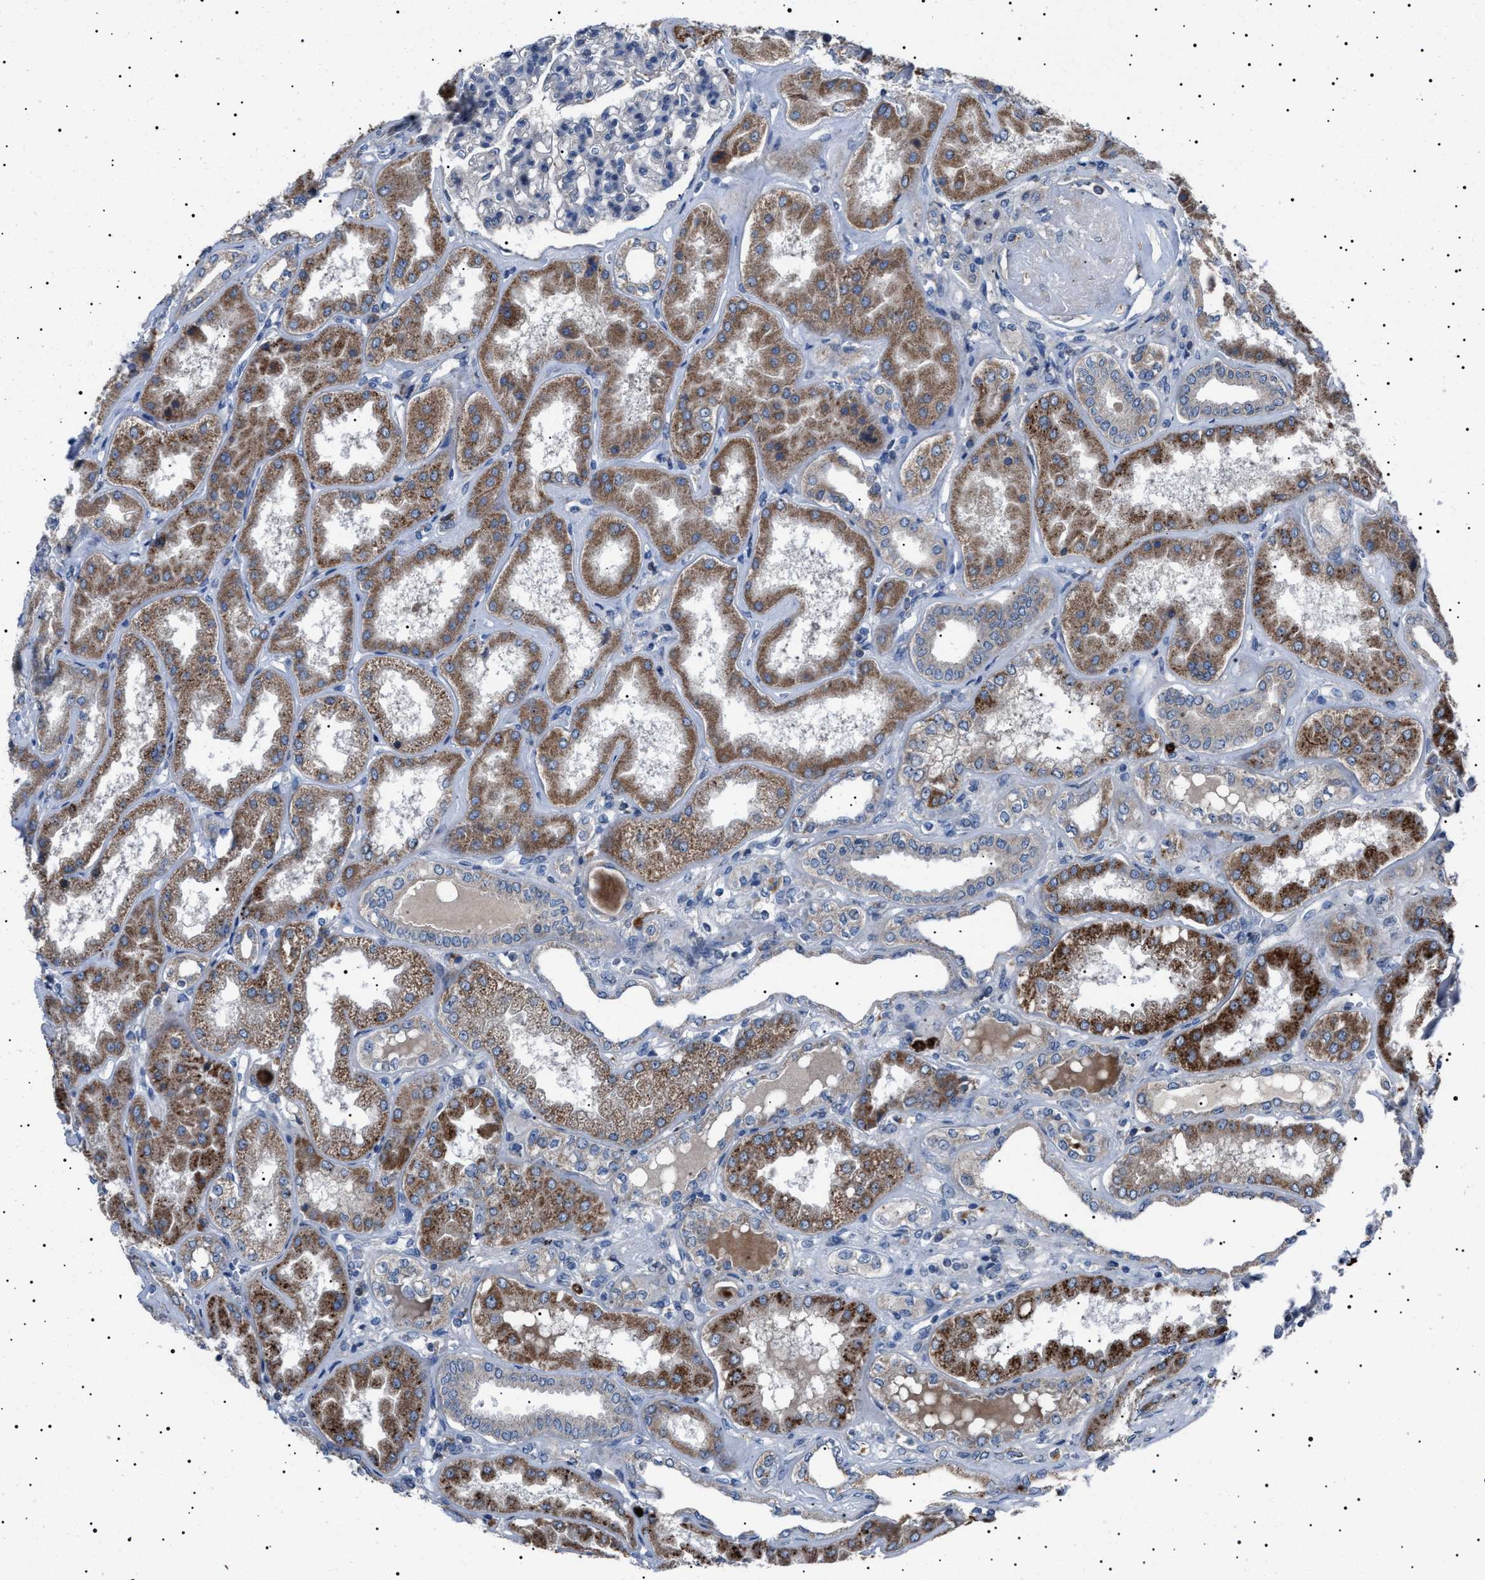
{"staining": {"intensity": "negative", "quantity": "none", "location": "none"}, "tissue": "kidney", "cell_type": "Cells in glomeruli", "image_type": "normal", "snomed": [{"axis": "morphology", "description": "Normal tissue, NOS"}, {"axis": "topography", "description": "Kidney"}], "caption": "This micrograph is of normal kidney stained with IHC to label a protein in brown with the nuclei are counter-stained blue. There is no staining in cells in glomeruli. Brightfield microscopy of immunohistochemistry stained with DAB (3,3'-diaminobenzidine) (brown) and hematoxylin (blue), captured at high magnification.", "gene": "PTRH1", "patient": {"sex": "female", "age": 56}}